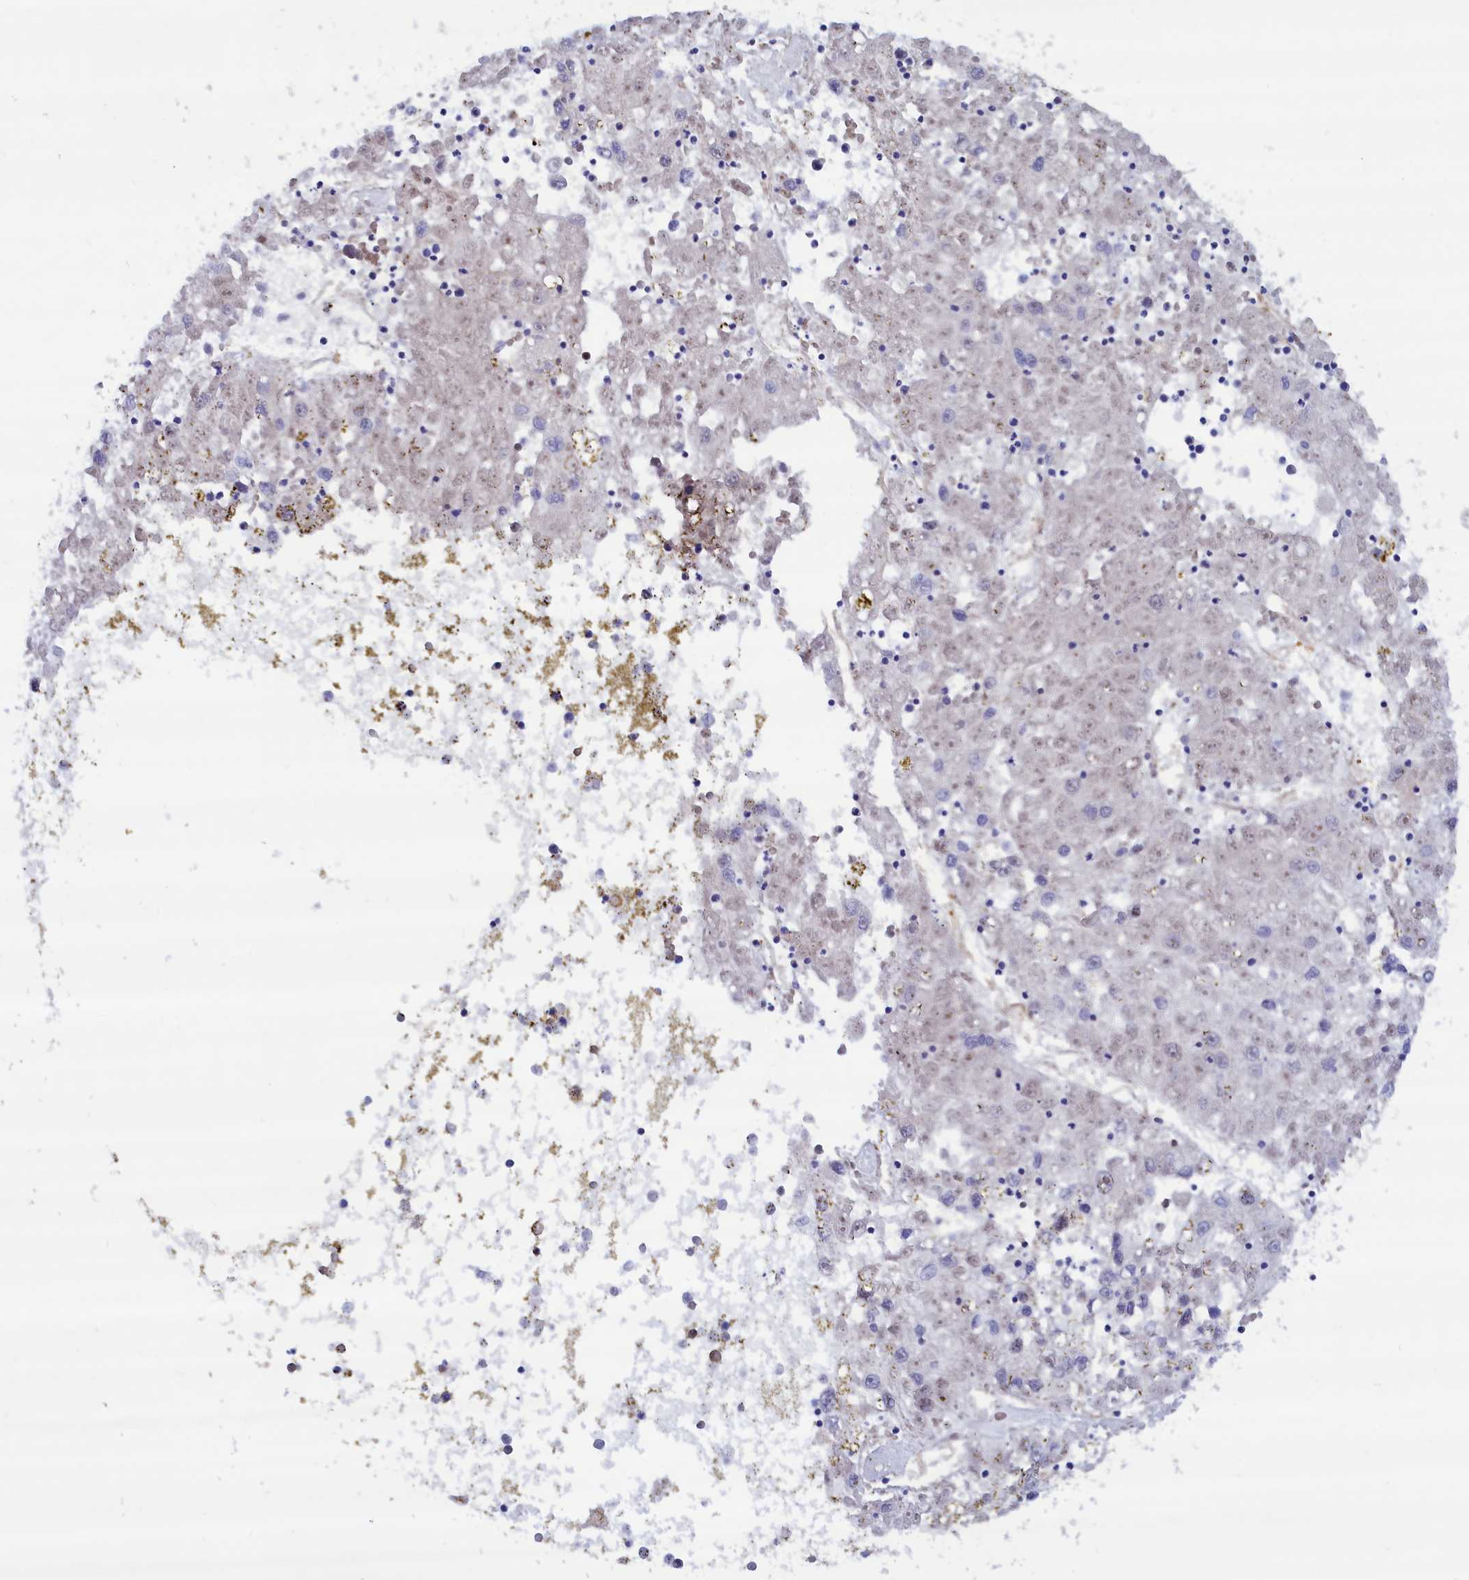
{"staining": {"intensity": "negative", "quantity": "none", "location": "none"}, "tissue": "liver cancer", "cell_type": "Tumor cells", "image_type": "cancer", "snomed": [{"axis": "morphology", "description": "Carcinoma, Hepatocellular, NOS"}, {"axis": "topography", "description": "Liver"}], "caption": "An immunohistochemistry (IHC) image of hepatocellular carcinoma (liver) is shown. There is no staining in tumor cells of hepatocellular carcinoma (liver). (DAB IHC with hematoxylin counter stain).", "gene": "ABCC12", "patient": {"sex": "male", "age": 49}}